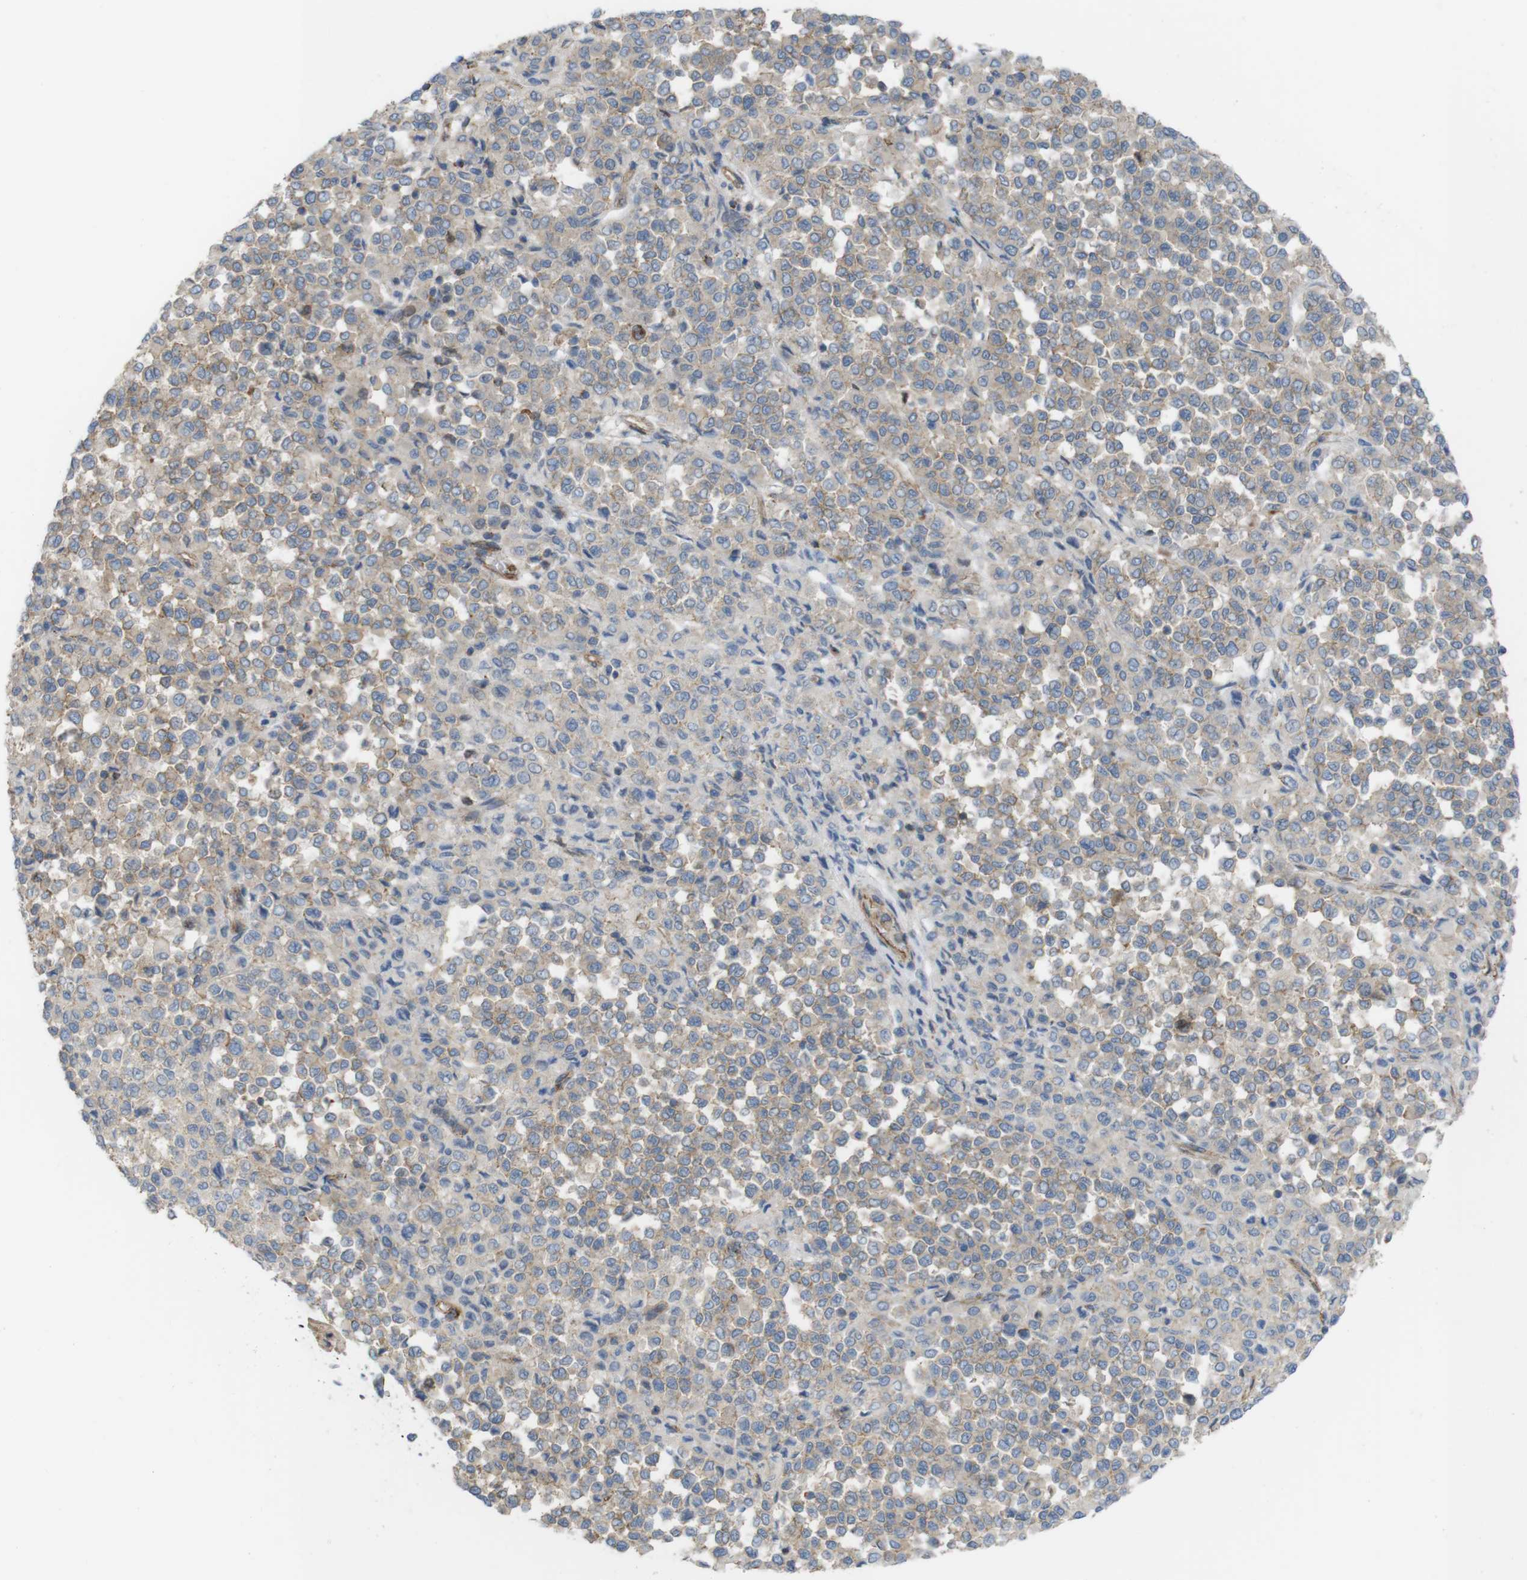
{"staining": {"intensity": "weak", "quantity": ">75%", "location": "cytoplasmic/membranous"}, "tissue": "melanoma", "cell_type": "Tumor cells", "image_type": "cancer", "snomed": [{"axis": "morphology", "description": "Malignant melanoma, Metastatic site"}, {"axis": "topography", "description": "Pancreas"}], "caption": "Immunohistochemistry photomicrograph of human melanoma stained for a protein (brown), which demonstrates low levels of weak cytoplasmic/membranous expression in about >75% of tumor cells.", "gene": "PREX2", "patient": {"sex": "female", "age": 30}}